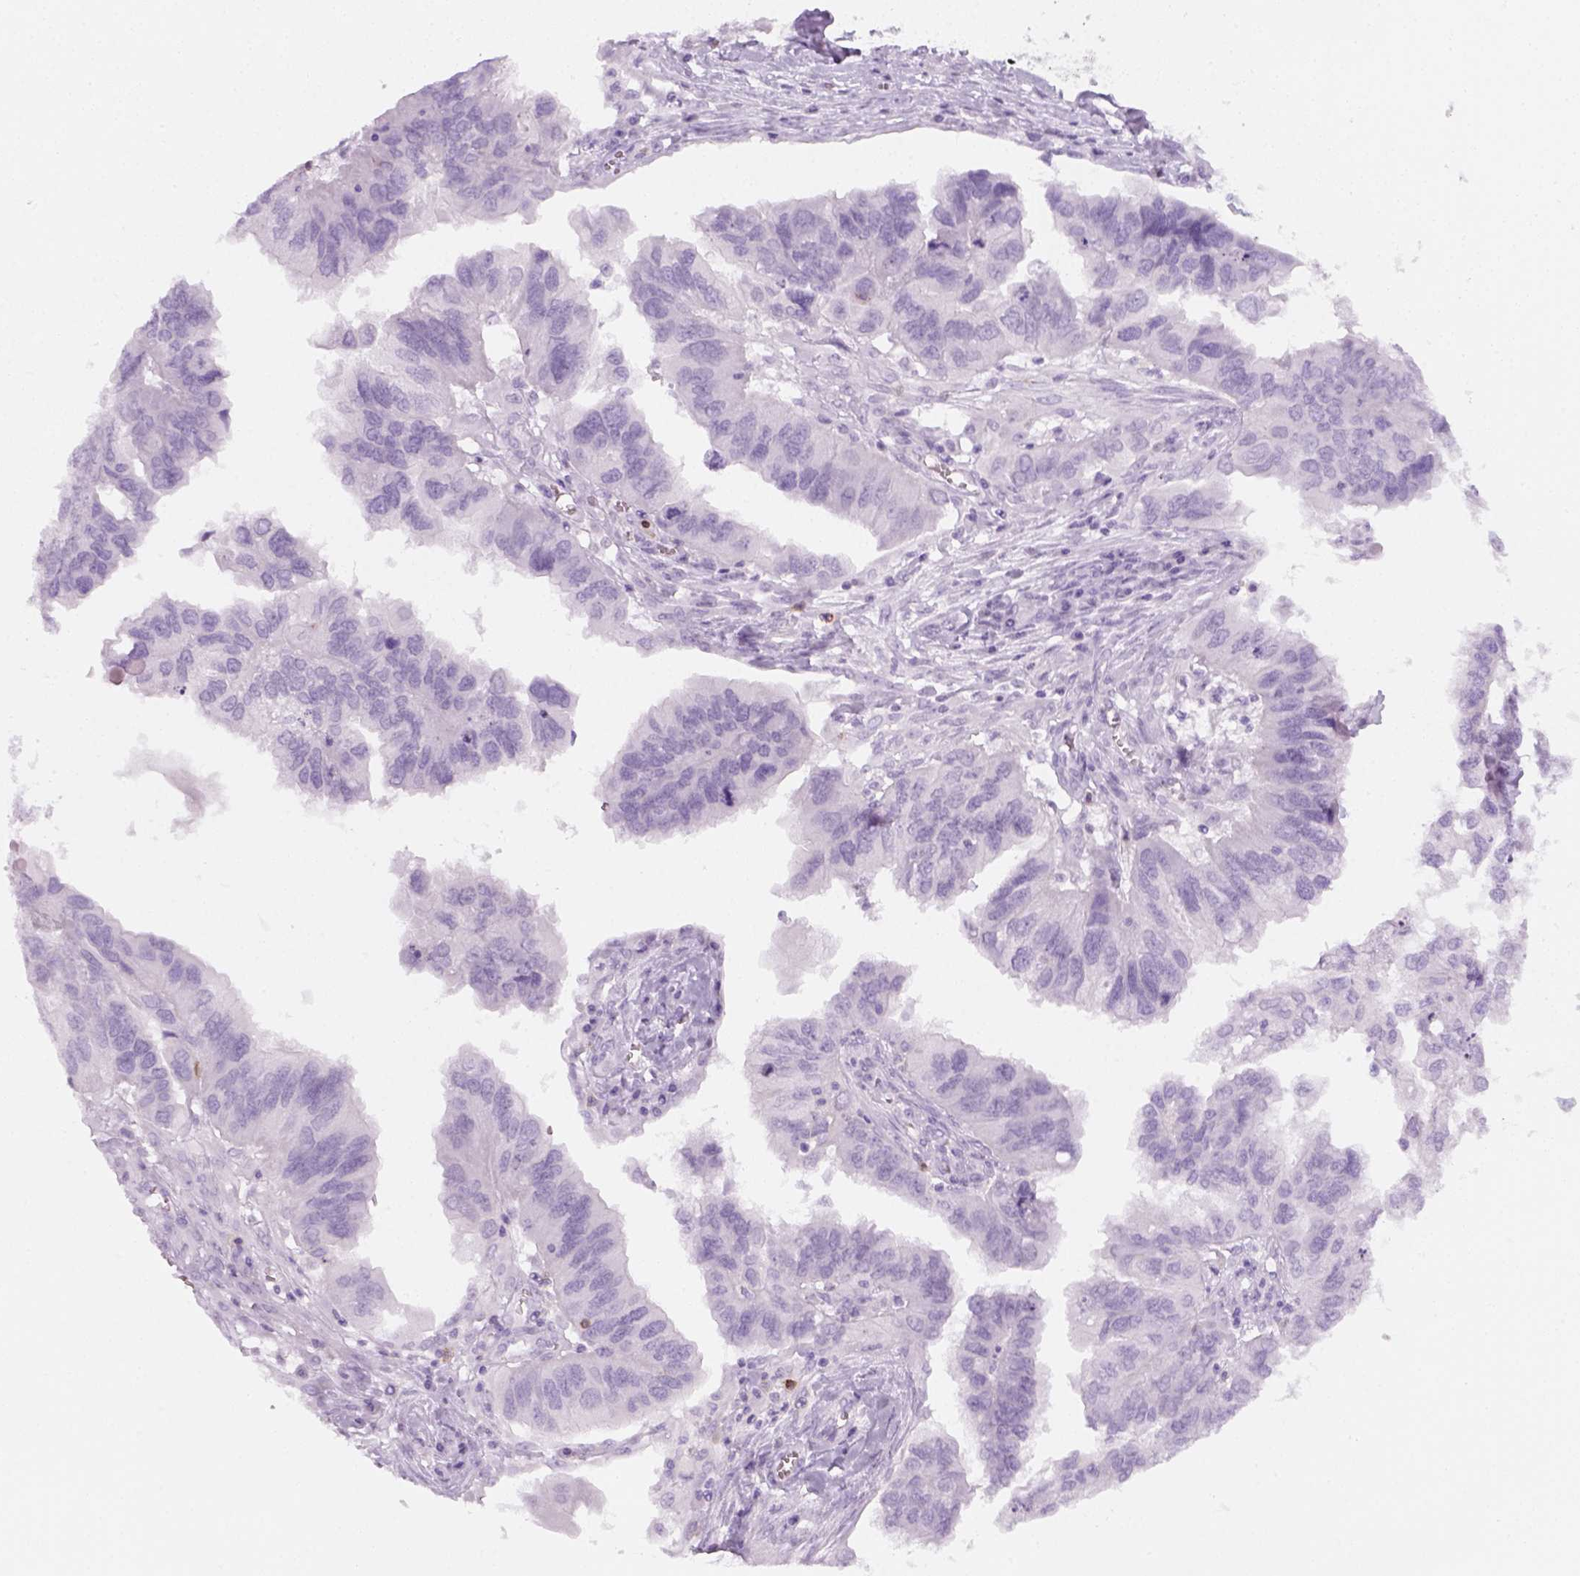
{"staining": {"intensity": "negative", "quantity": "none", "location": "none"}, "tissue": "ovarian cancer", "cell_type": "Tumor cells", "image_type": "cancer", "snomed": [{"axis": "morphology", "description": "Cystadenocarcinoma, serous, NOS"}, {"axis": "topography", "description": "Ovary"}], "caption": "Immunohistochemistry photomicrograph of neoplastic tissue: ovarian serous cystadenocarcinoma stained with DAB (3,3'-diaminobenzidine) displays no significant protein expression in tumor cells. Nuclei are stained in blue.", "gene": "AQP3", "patient": {"sex": "female", "age": 79}}